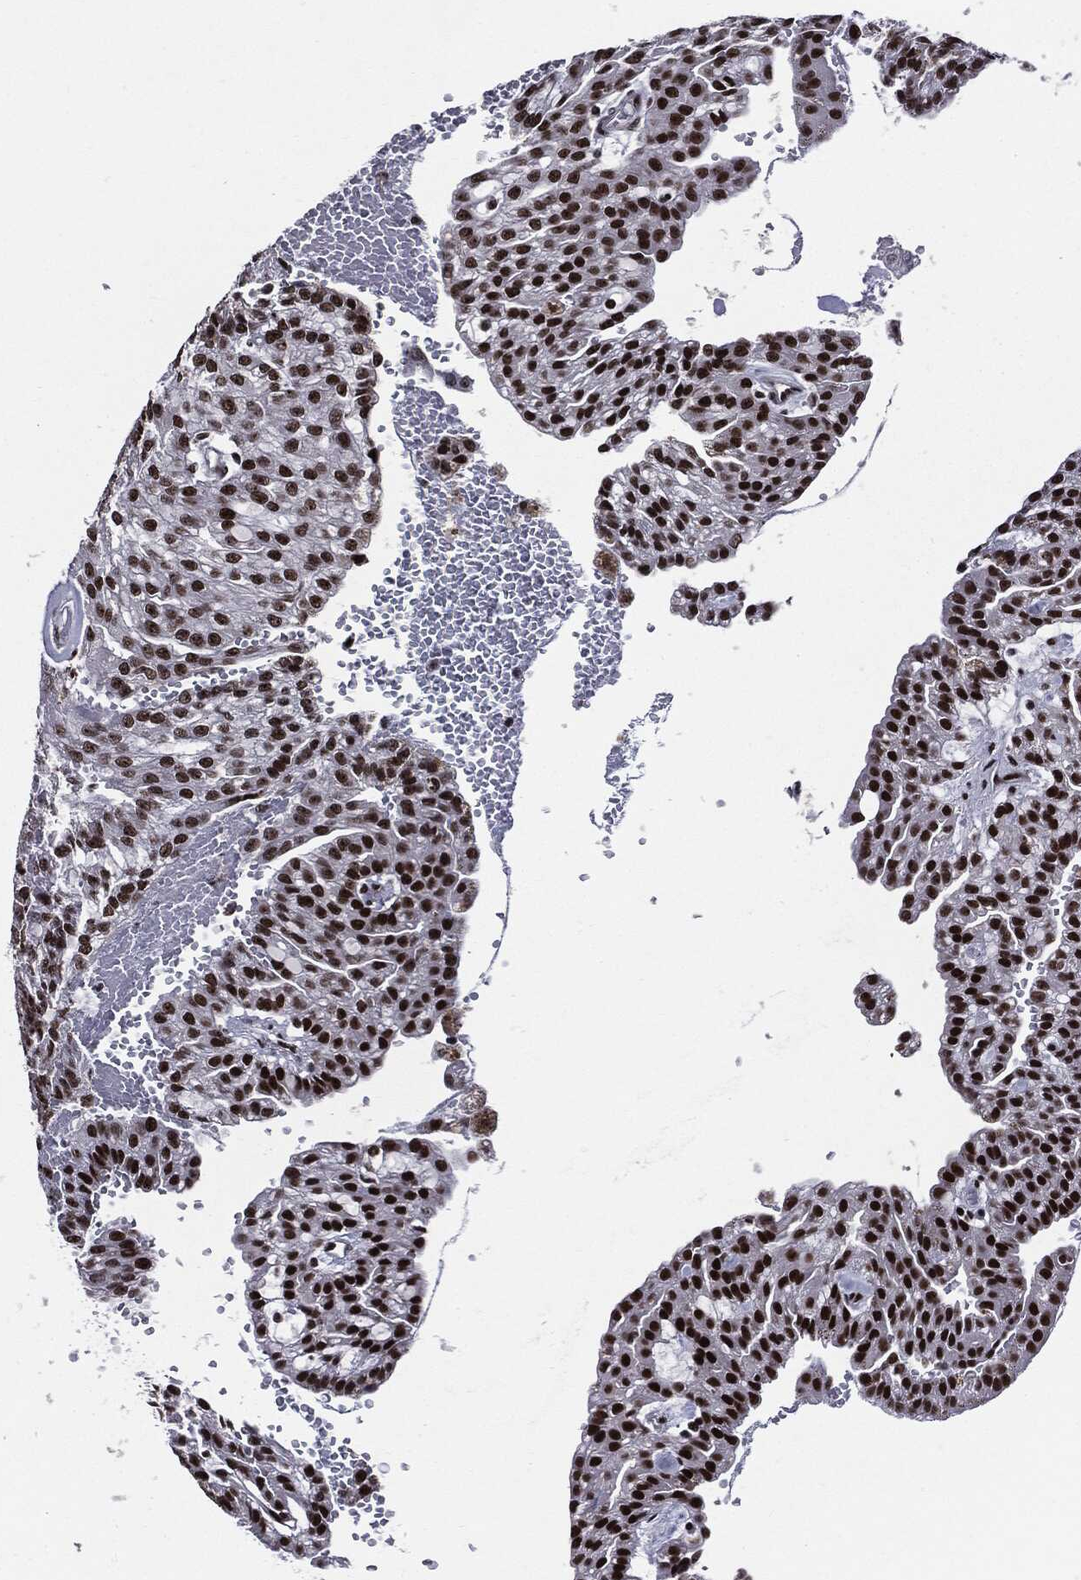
{"staining": {"intensity": "strong", "quantity": "25%-75%", "location": "nuclear"}, "tissue": "renal cancer", "cell_type": "Tumor cells", "image_type": "cancer", "snomed": [{"axis": "morphology", "description": "Adenocarcinoma, NOS"}, {"axis": "topography", "description": "Kidney"}], "caption": "The image displays immunohistochemical staining of renal cancer. There is strong nuclear staining is appreciated in approximately 25%-75% of tumor cells.", "gene": "ZFP91", "patient": {"sex": "male", "age": 63}}